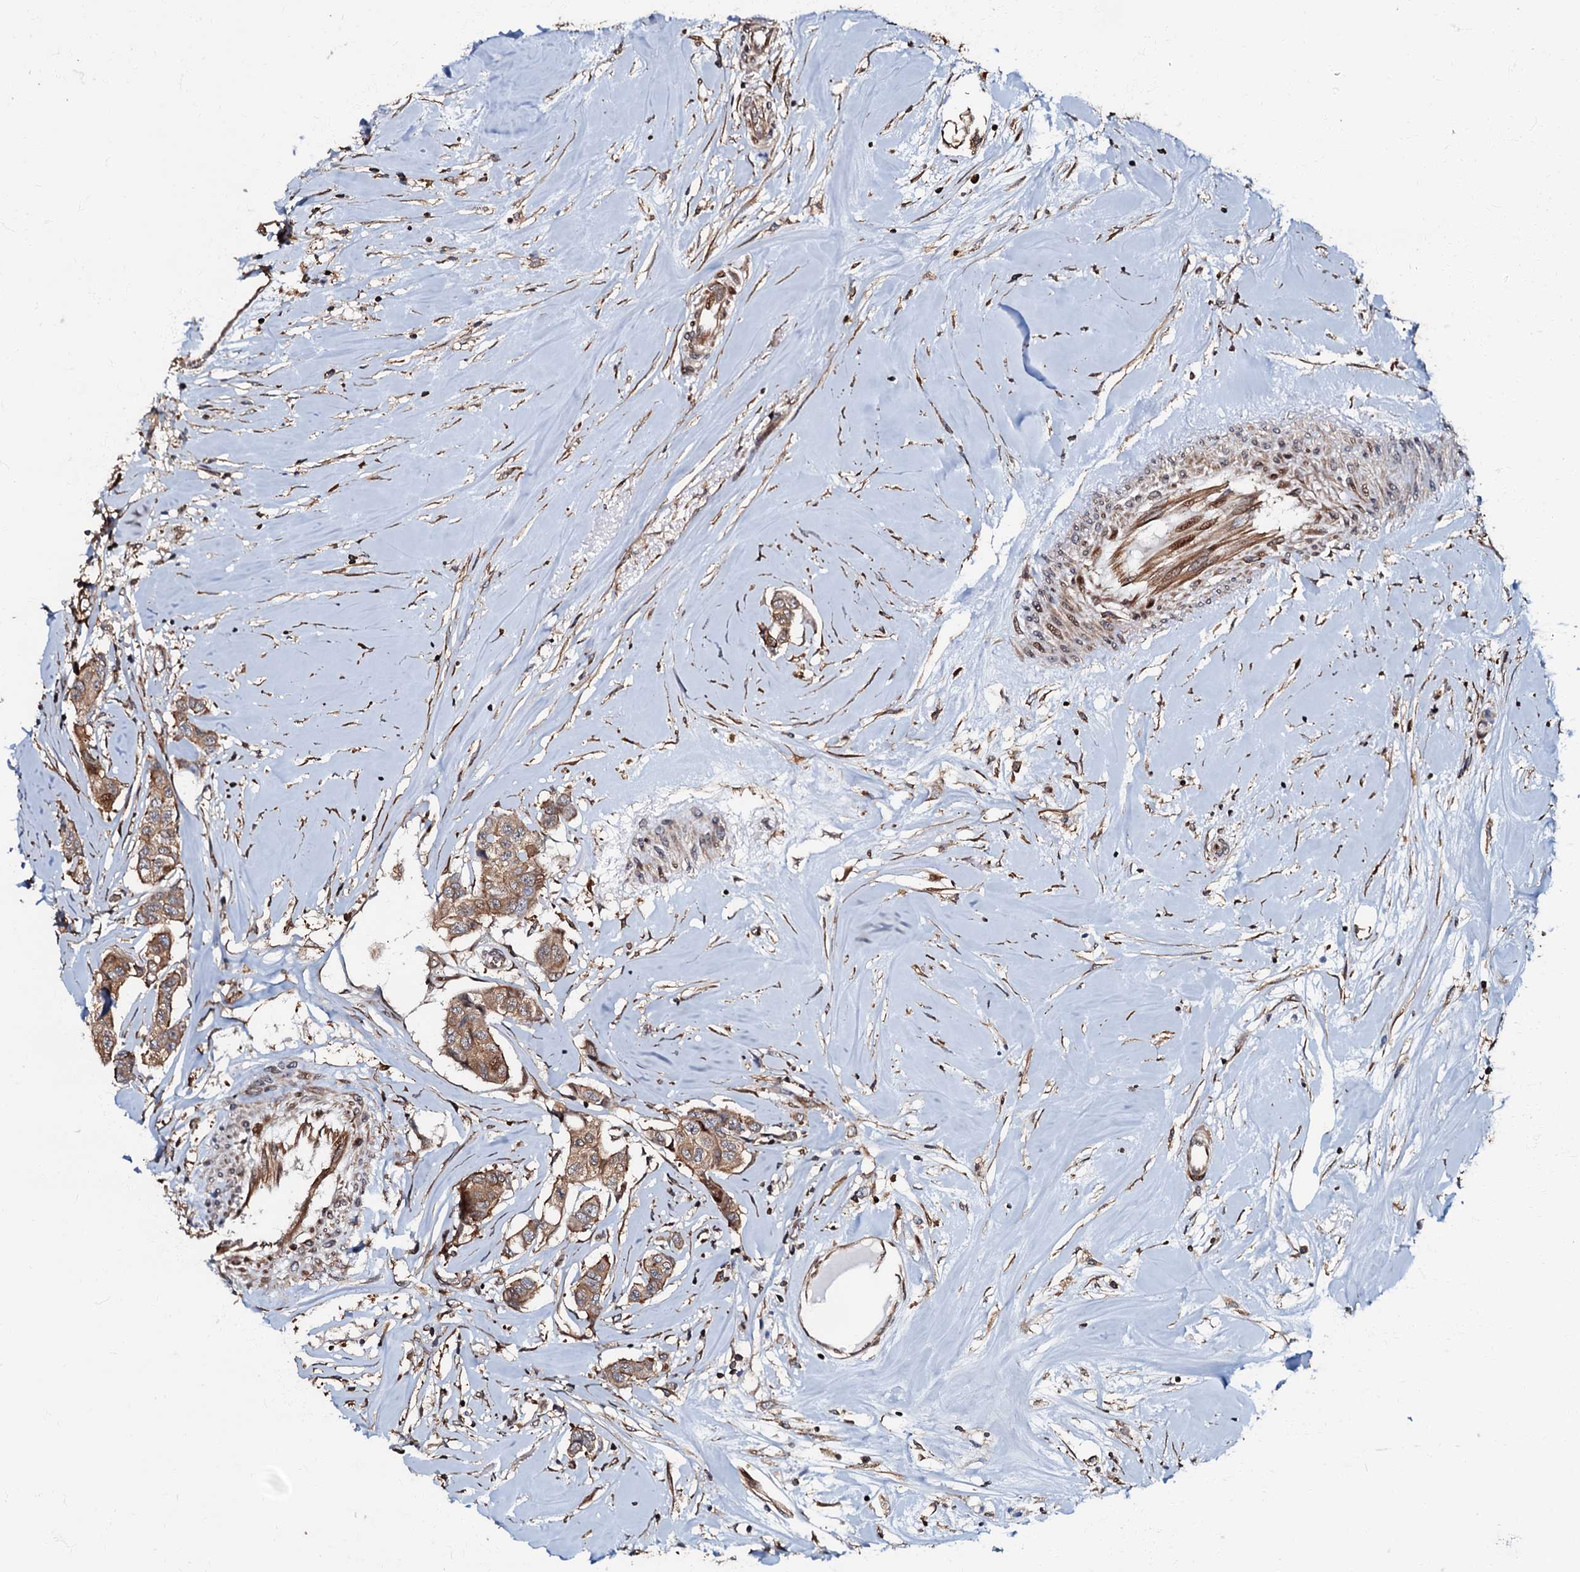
{"staining": {"intensity": "moderate", "quantity": ">75%", "location": "cytoplasmic/membranous"}, "tissue": "breast cancer", "cell_type": "Tumor cells", "image_type": "cancer", "snomed": [{"axis": "morphology", "description": "Duct carcinoma"}, {"axis": "topography", "description": "Breast"}], "caption": "Immunohistochemistry staining of breast cancer (invasive ductal carcinoma), which displays medium levels of moderate cytoplasmic/membranous staining in approximately >75% of tumor cells indicating moderate cytoplasmic/membranous protein positivity. The staining was performed using DAB (brown) for protein detection and nuclei were counterstained in hematoxylin (blue).", "gene": "OSBP", "patient": {"sex": "female", "age": 80}}